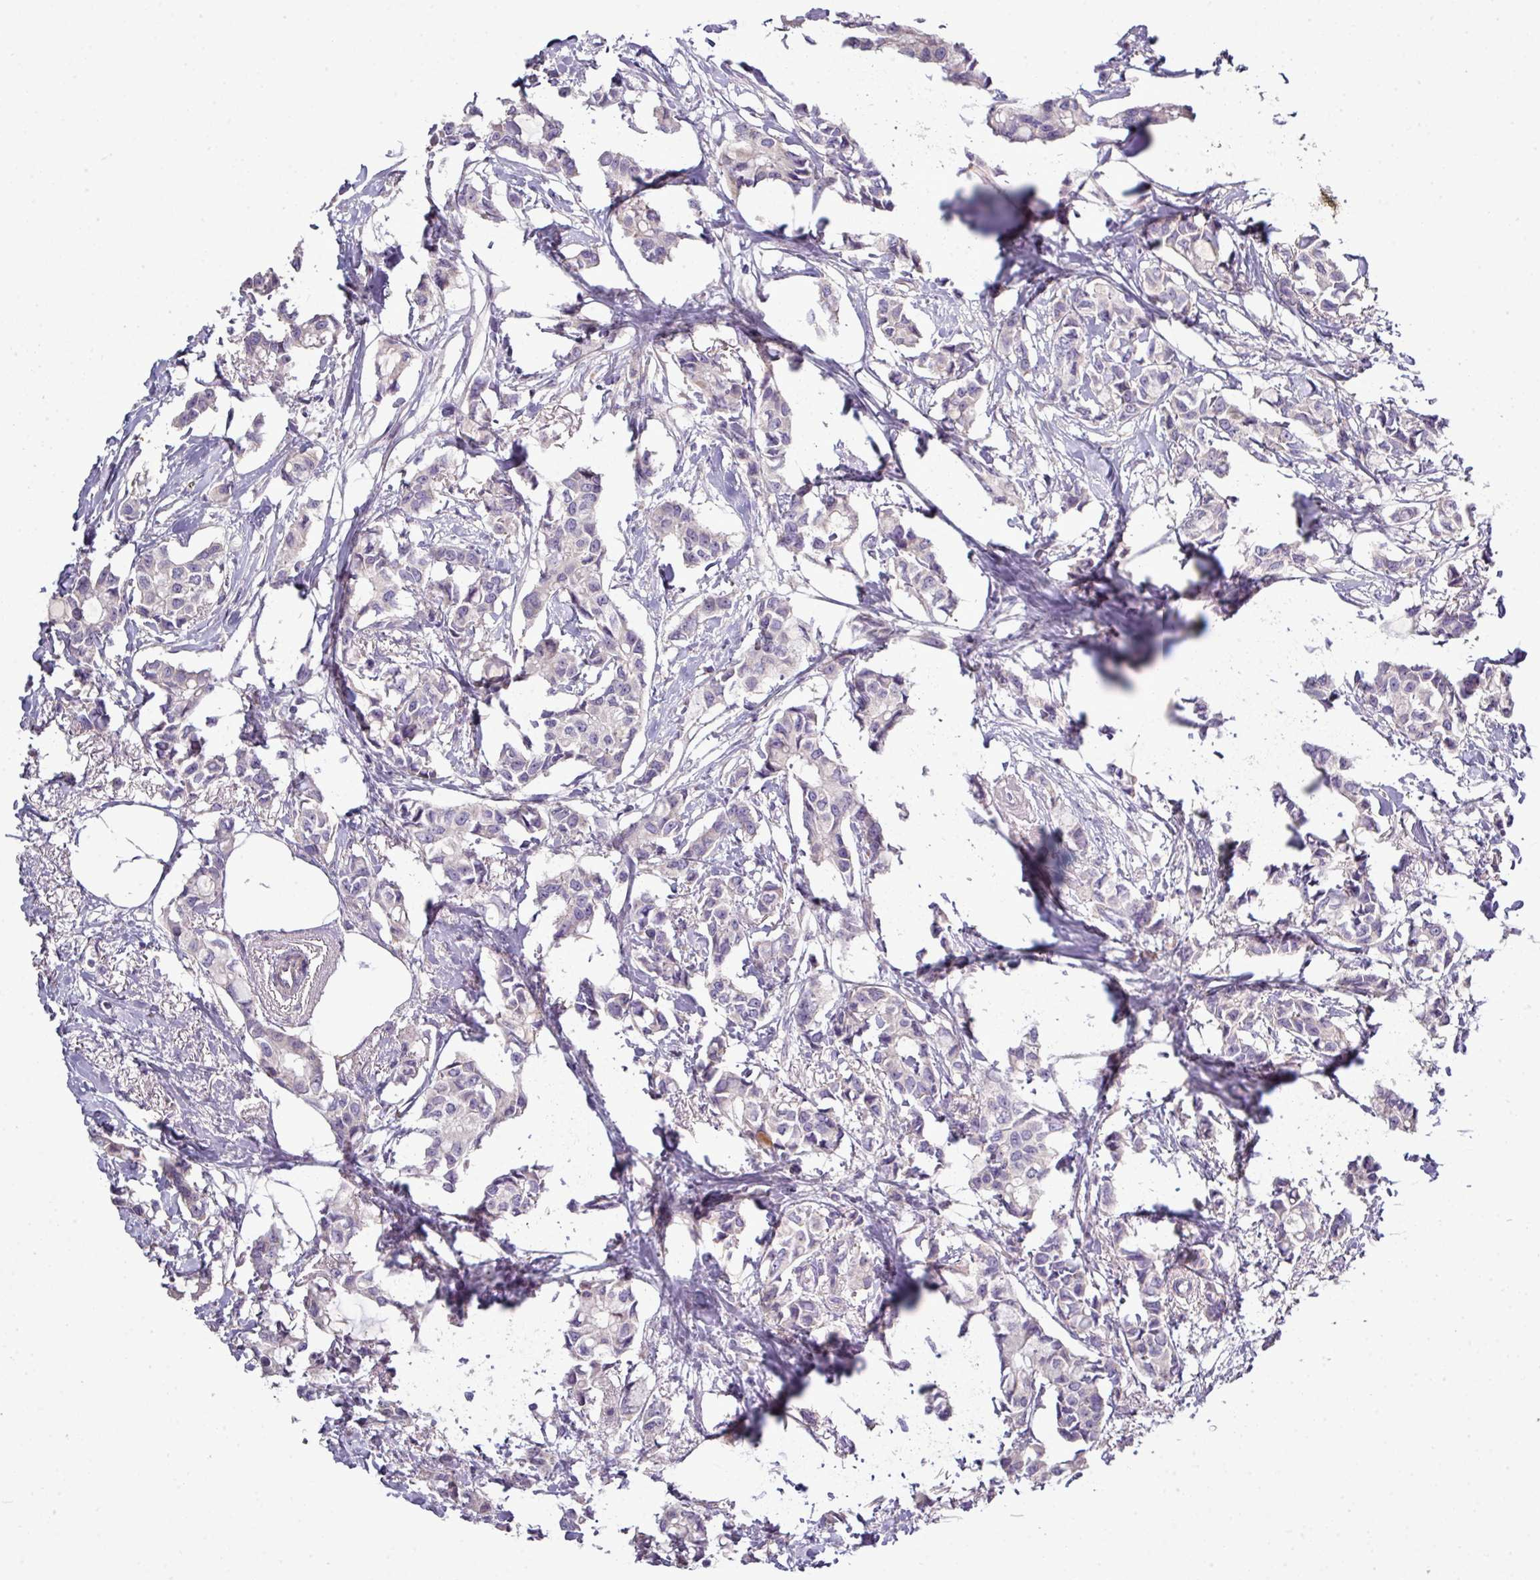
{"staining": {"intensity": "negative", "quantity": "none", "location": "none"}, "tissue": "breast cancer", "cell_type": "Tumor cells", "image_type": "cancer", "snomed": [{"axis": "morphology", "description": "Duct carcinoma"}, {"axis": "topography", "description": "Breast"}], "caption": "Breast cancer (invasive ductal carcinoma) was stained to show a protein in brown. There is no significant staining in tumor cells.", "gene": "AGAP5", "patient": {"sex": "female", "age": 73}}